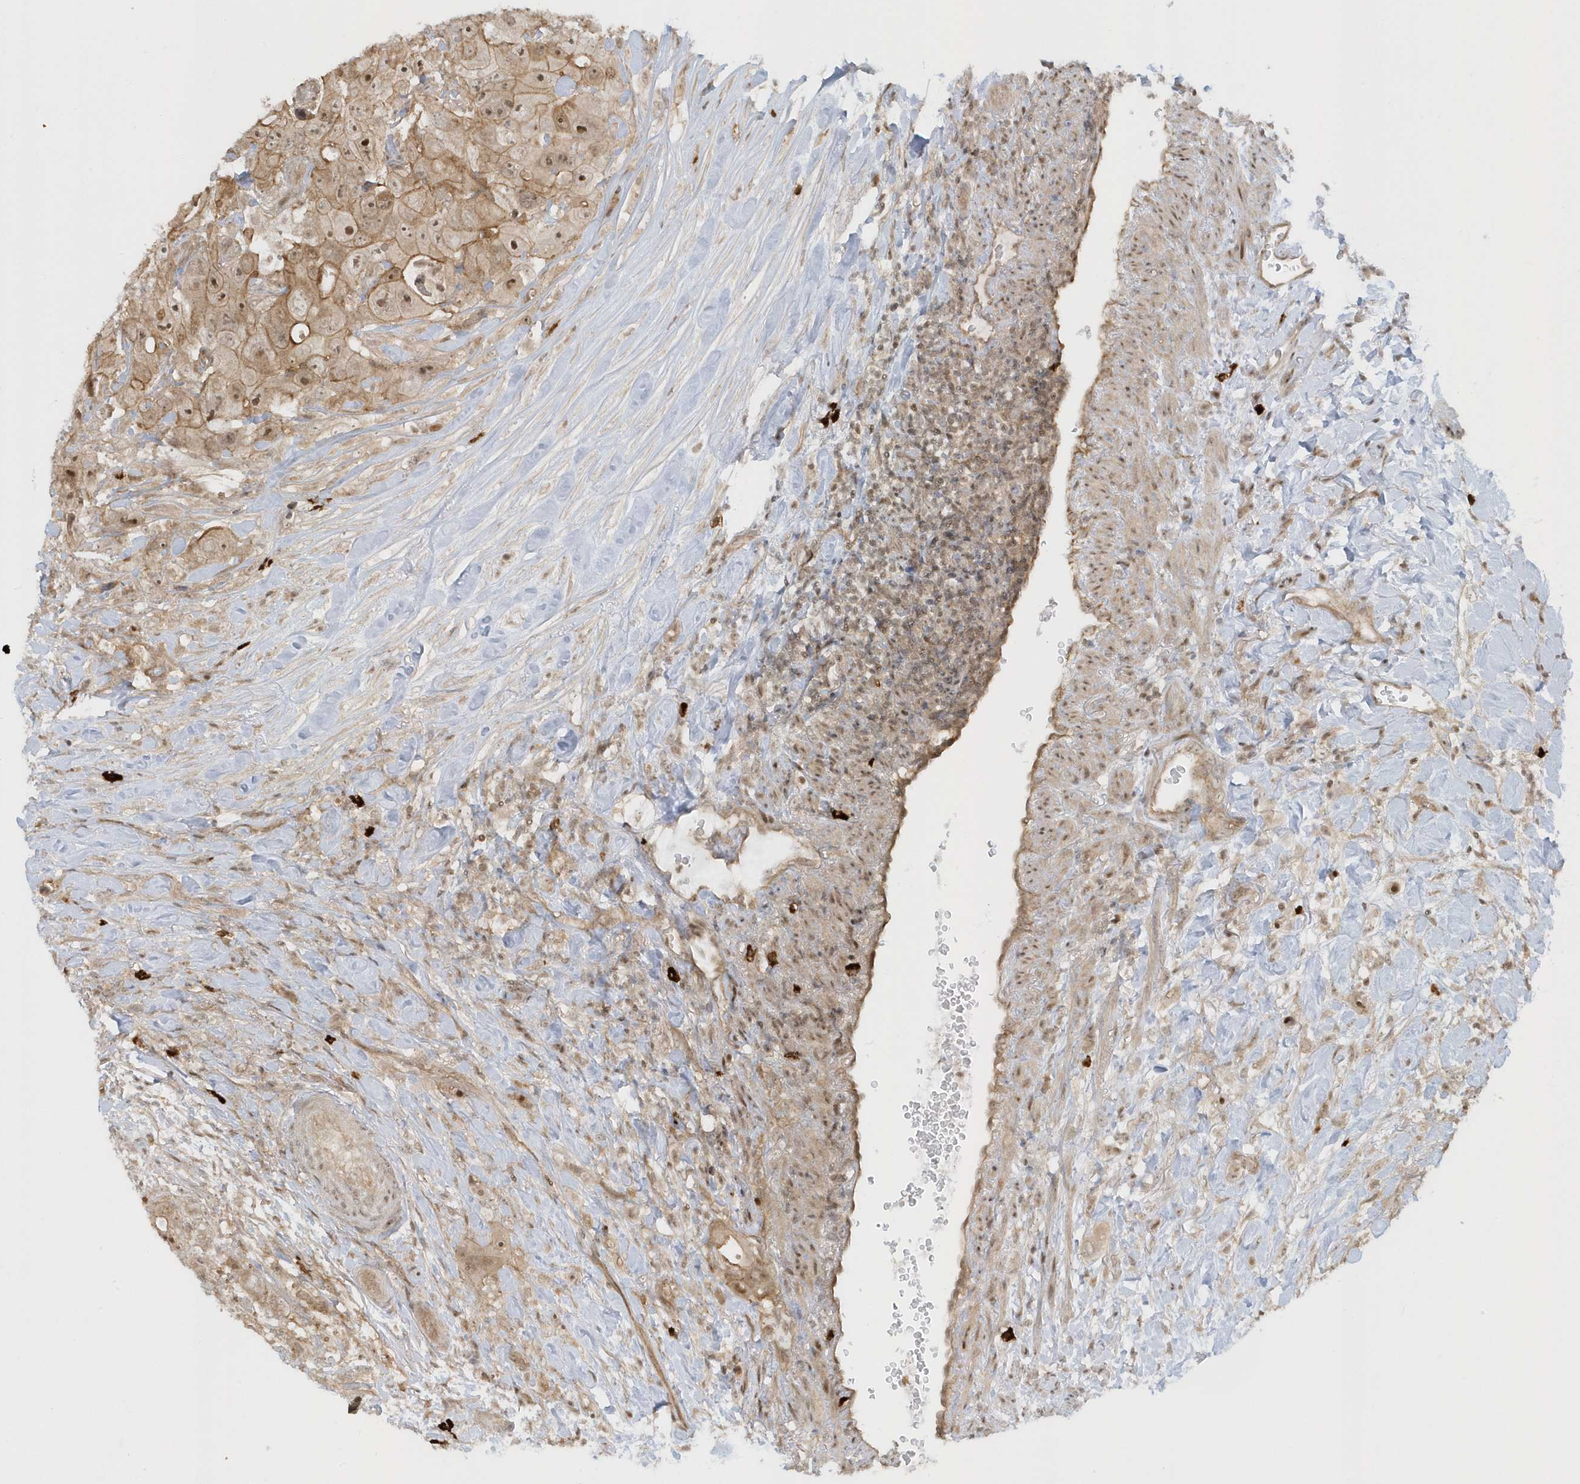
{"staining": {"intensity": "moderate", "quantity": ">75%", "location": "cytoplasmic/membranous,nuclear"}, "tissue": "colorectal cancer", "cell_type": "Tumor cells", "image_type": "cancer", "snomed": [{"axis": "morphology", "description": "Adenocarcinoma, NOS"}, {"axis": "topography", "description": "Colon"}], "caption": "This histopathology image displays immunohistochemistry staining of colorectal cancer, with medium moderate cytoplasmic/membranous and nuclear positivity in approximately >75% of tumor cells.", "gene": "PPP1R7", "patient": {"sex": "female", "age": 46}}